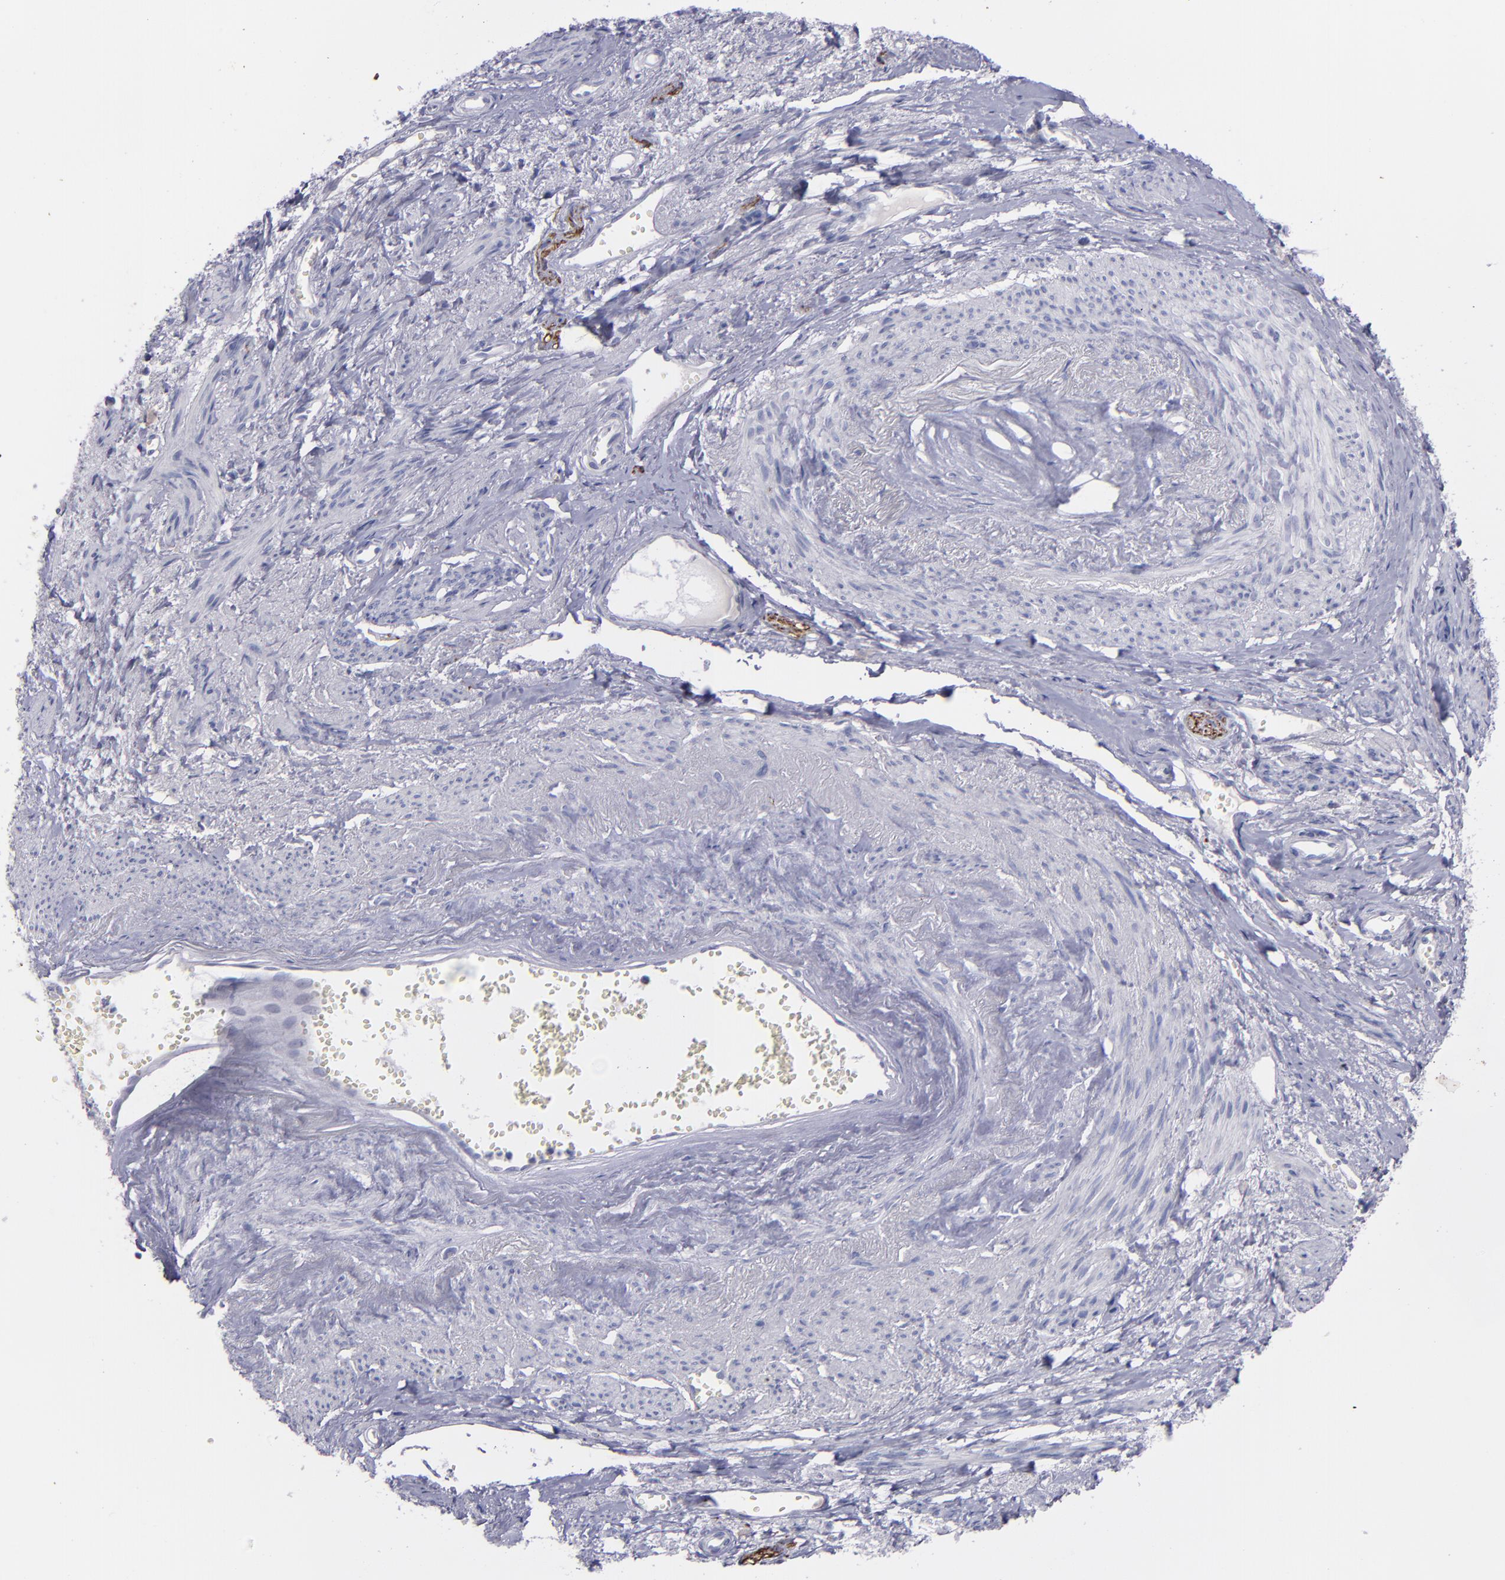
{"staining": {"intensity": "negative", "quantity": "none", "location": "none"}, "tissue": "endometrial cancer", "cell_type": "Tumor cells", "image_type": "cancer", "snomed": [{"axis": "morphology", "description": "Adenocarcinoma, NOS"}, {"axis": "topography", "description": "Endometrium"}], "caption": "A histopathology image of human adenocarcinoma (endometrial) is negative for staining in tumor cells. (Stains: DAB immunohistochemistry (IHC) with hematoxylin counter stain, Microscopy: brightfield microscopy at high magnification).", "gene": "SNAP25", "patient": {"sex": "female", "age": 75}}